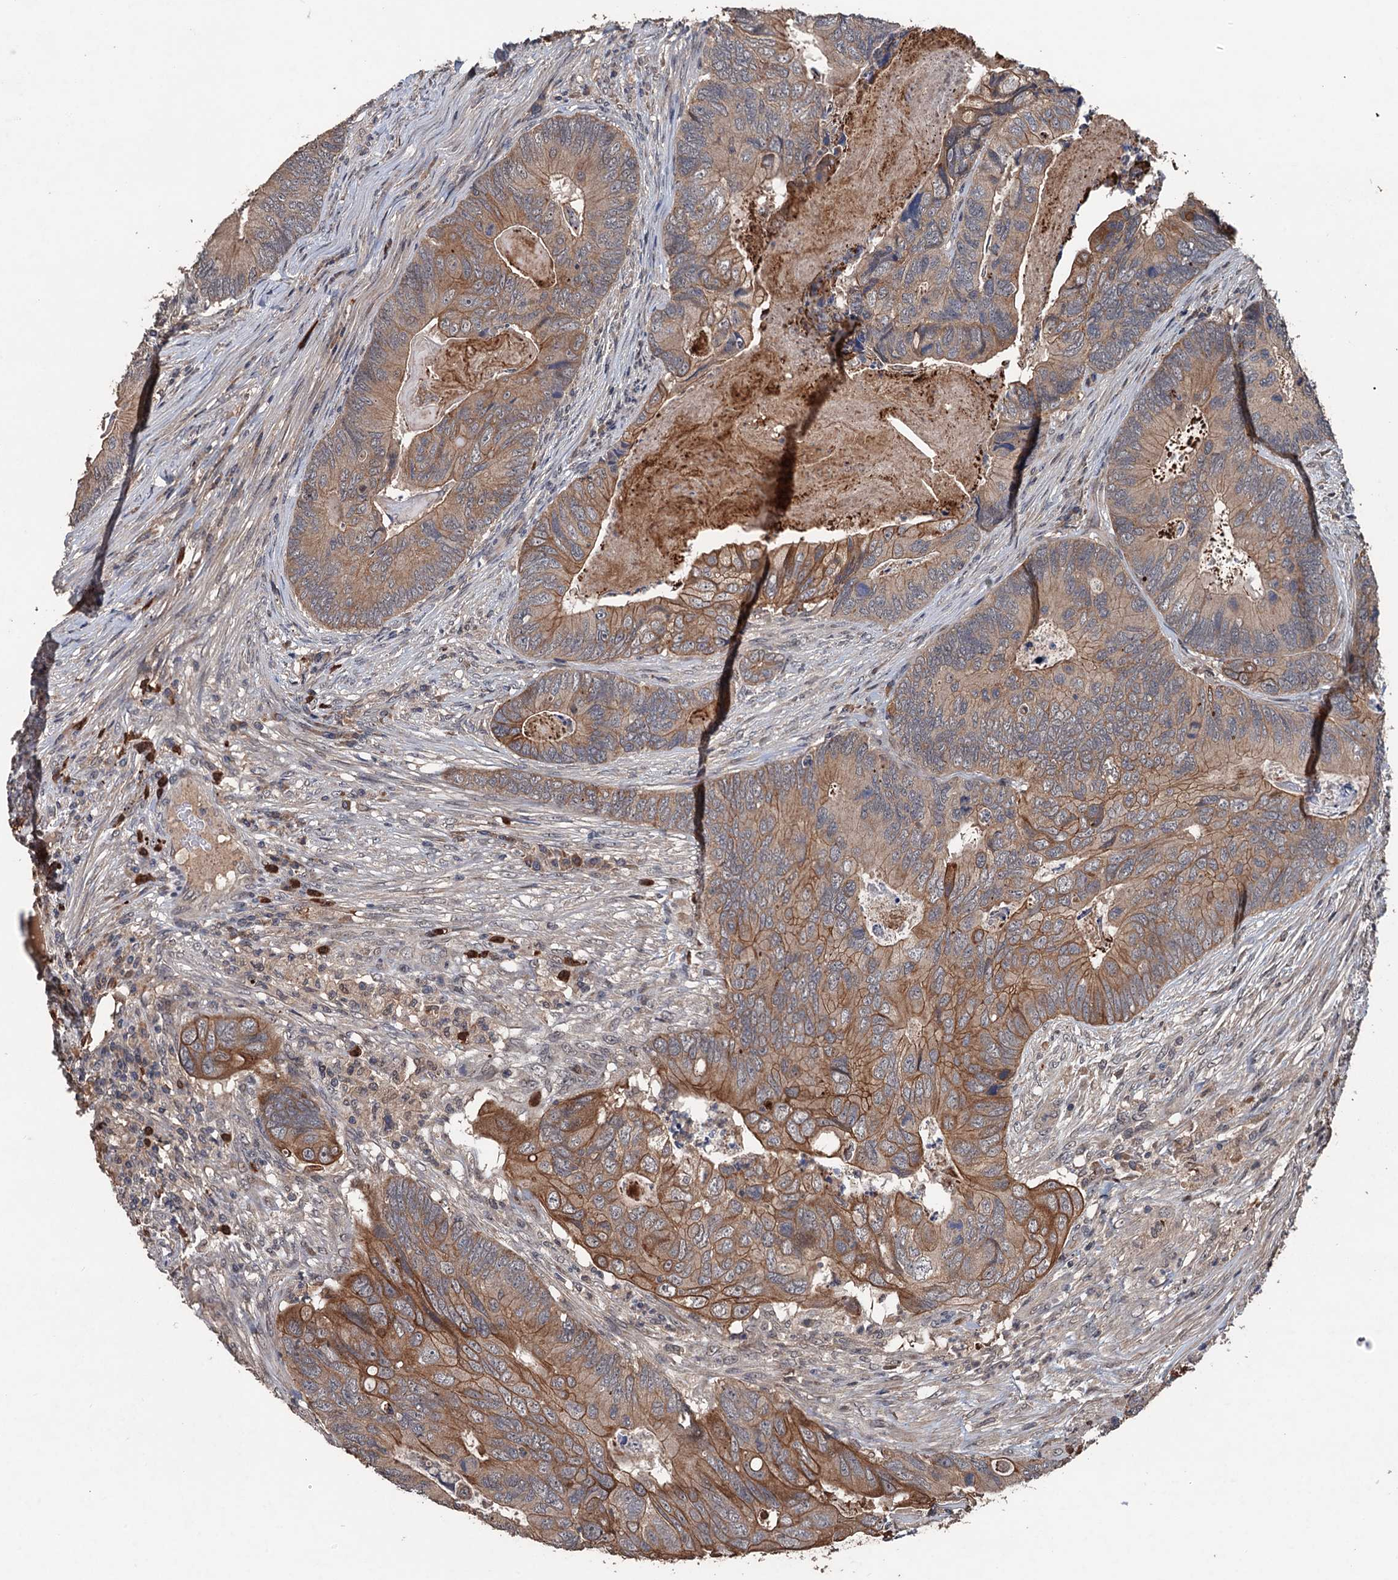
{"staining": {"intensity": "moderate", "quantity": ">75%", "location": "cytoplasmic/membranous"}, "tissue": "colorectal cancer", "cell_type": "Tumor cells", "image_type": "cancer", "snomed": [{"axis": "morphology", "description": "Adenocarcinoma, NOS"}, {"axis": "topography", "description": "Colon"}], "caption": "IHC histopathology image of colorectal adenocarcinoma stained for a protein (brown), which shows medium levels of moderate cytoplasmic/membranous positivity in about >75% of tumor cells.", "gene": "ZNF438", "patient": {"sex": "female", "age": 67}}